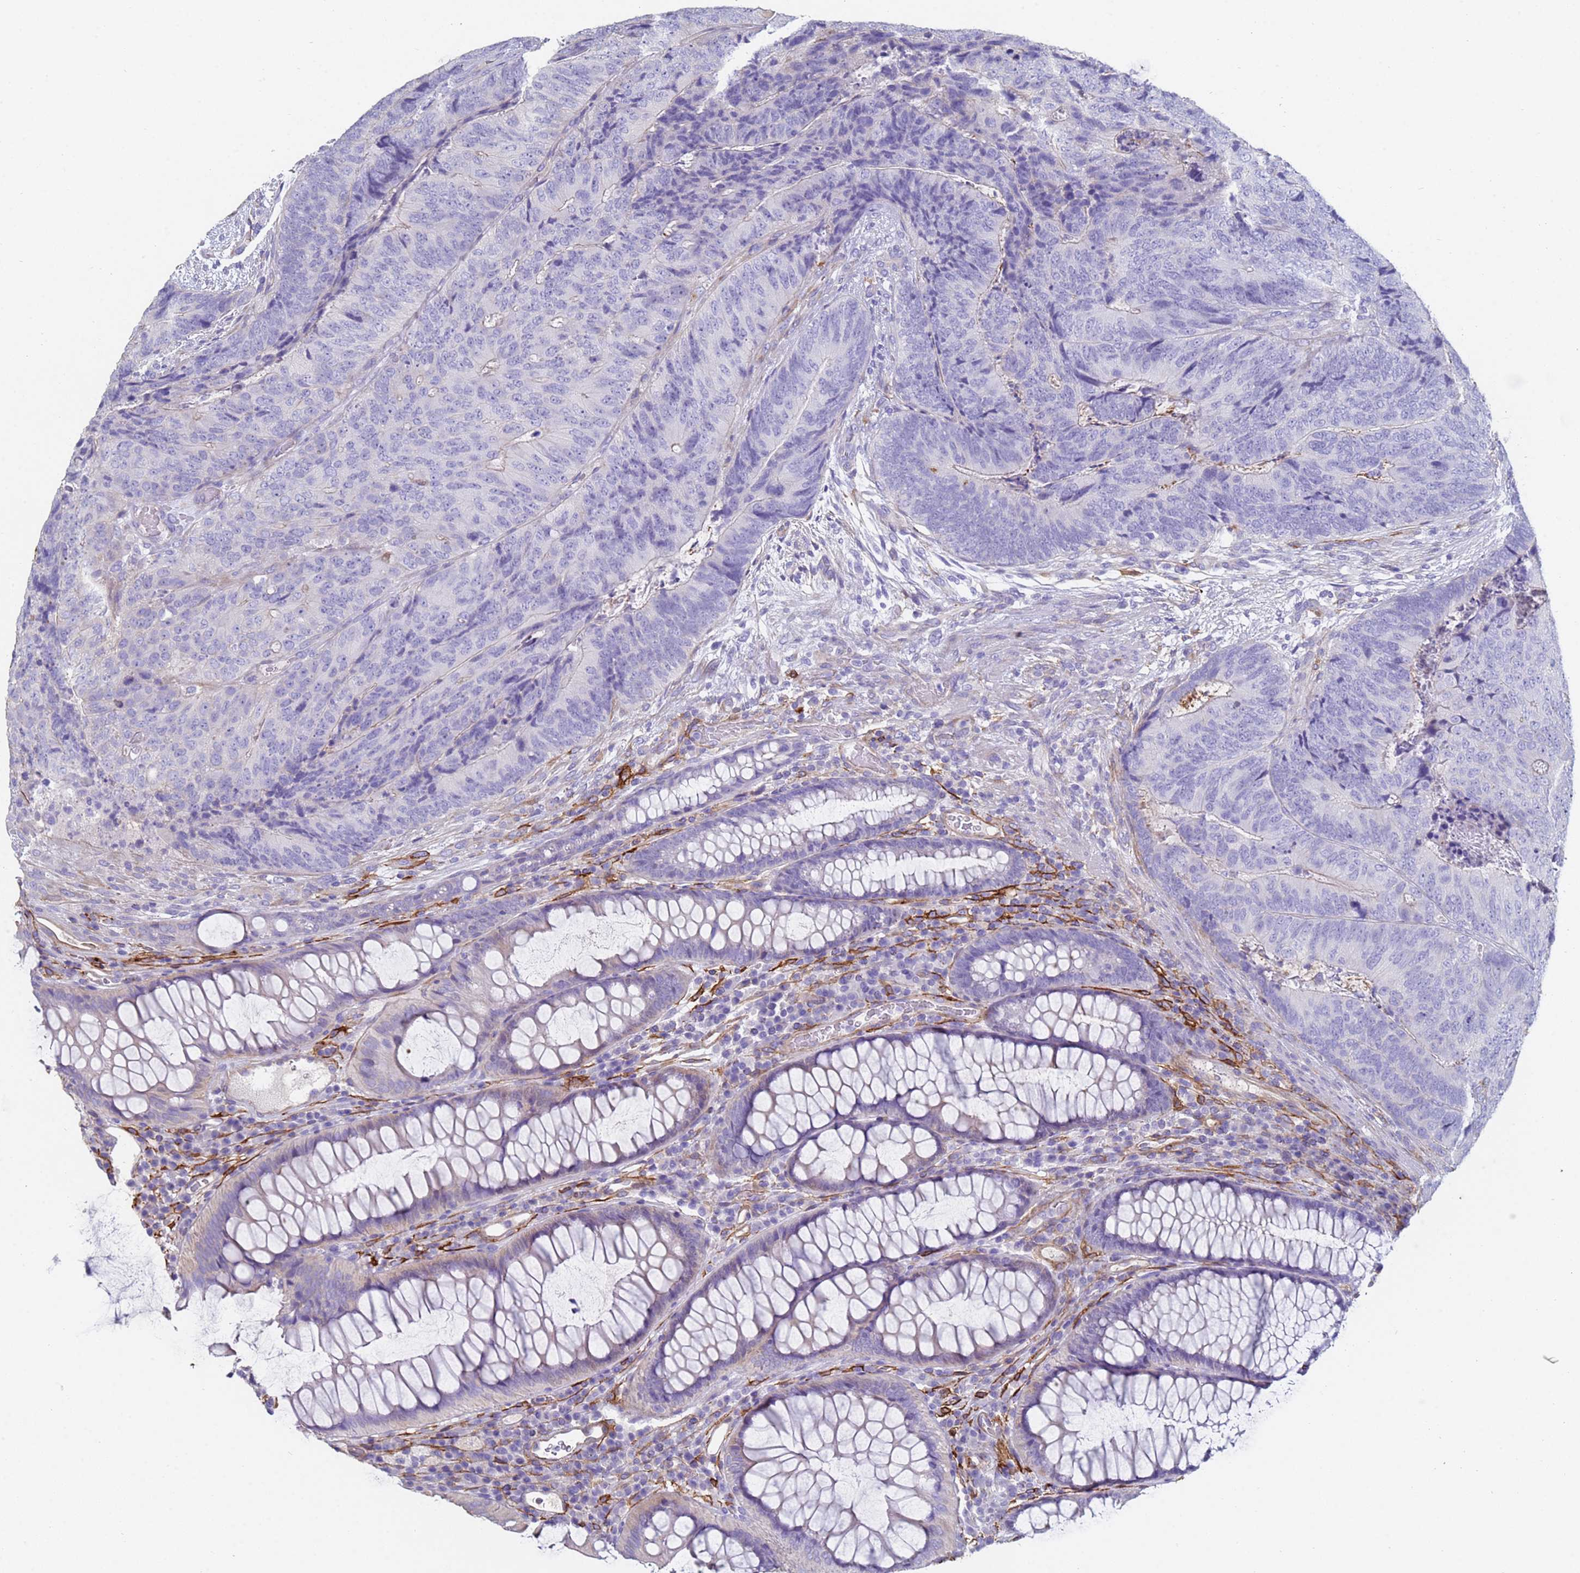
{"staining": {"intensity": "negative", "quantity": "none", "location": "none"}, "tissue": "colorectal cancer", "cell_type": "Tumor cells", "image_type": "cancer", "snomed": [{"axis": "morphology", "description": "Adenocarcinoma, NOS"}, {"axis": "topography", "description": "Colon"}], "caption": "A micrograph of colorectal adenocarcinoma stained for a protein demonstrates no brown staining in tumor cells.", "gene": "ABCA8", "patient": {"sex": "female", "age": 67}}